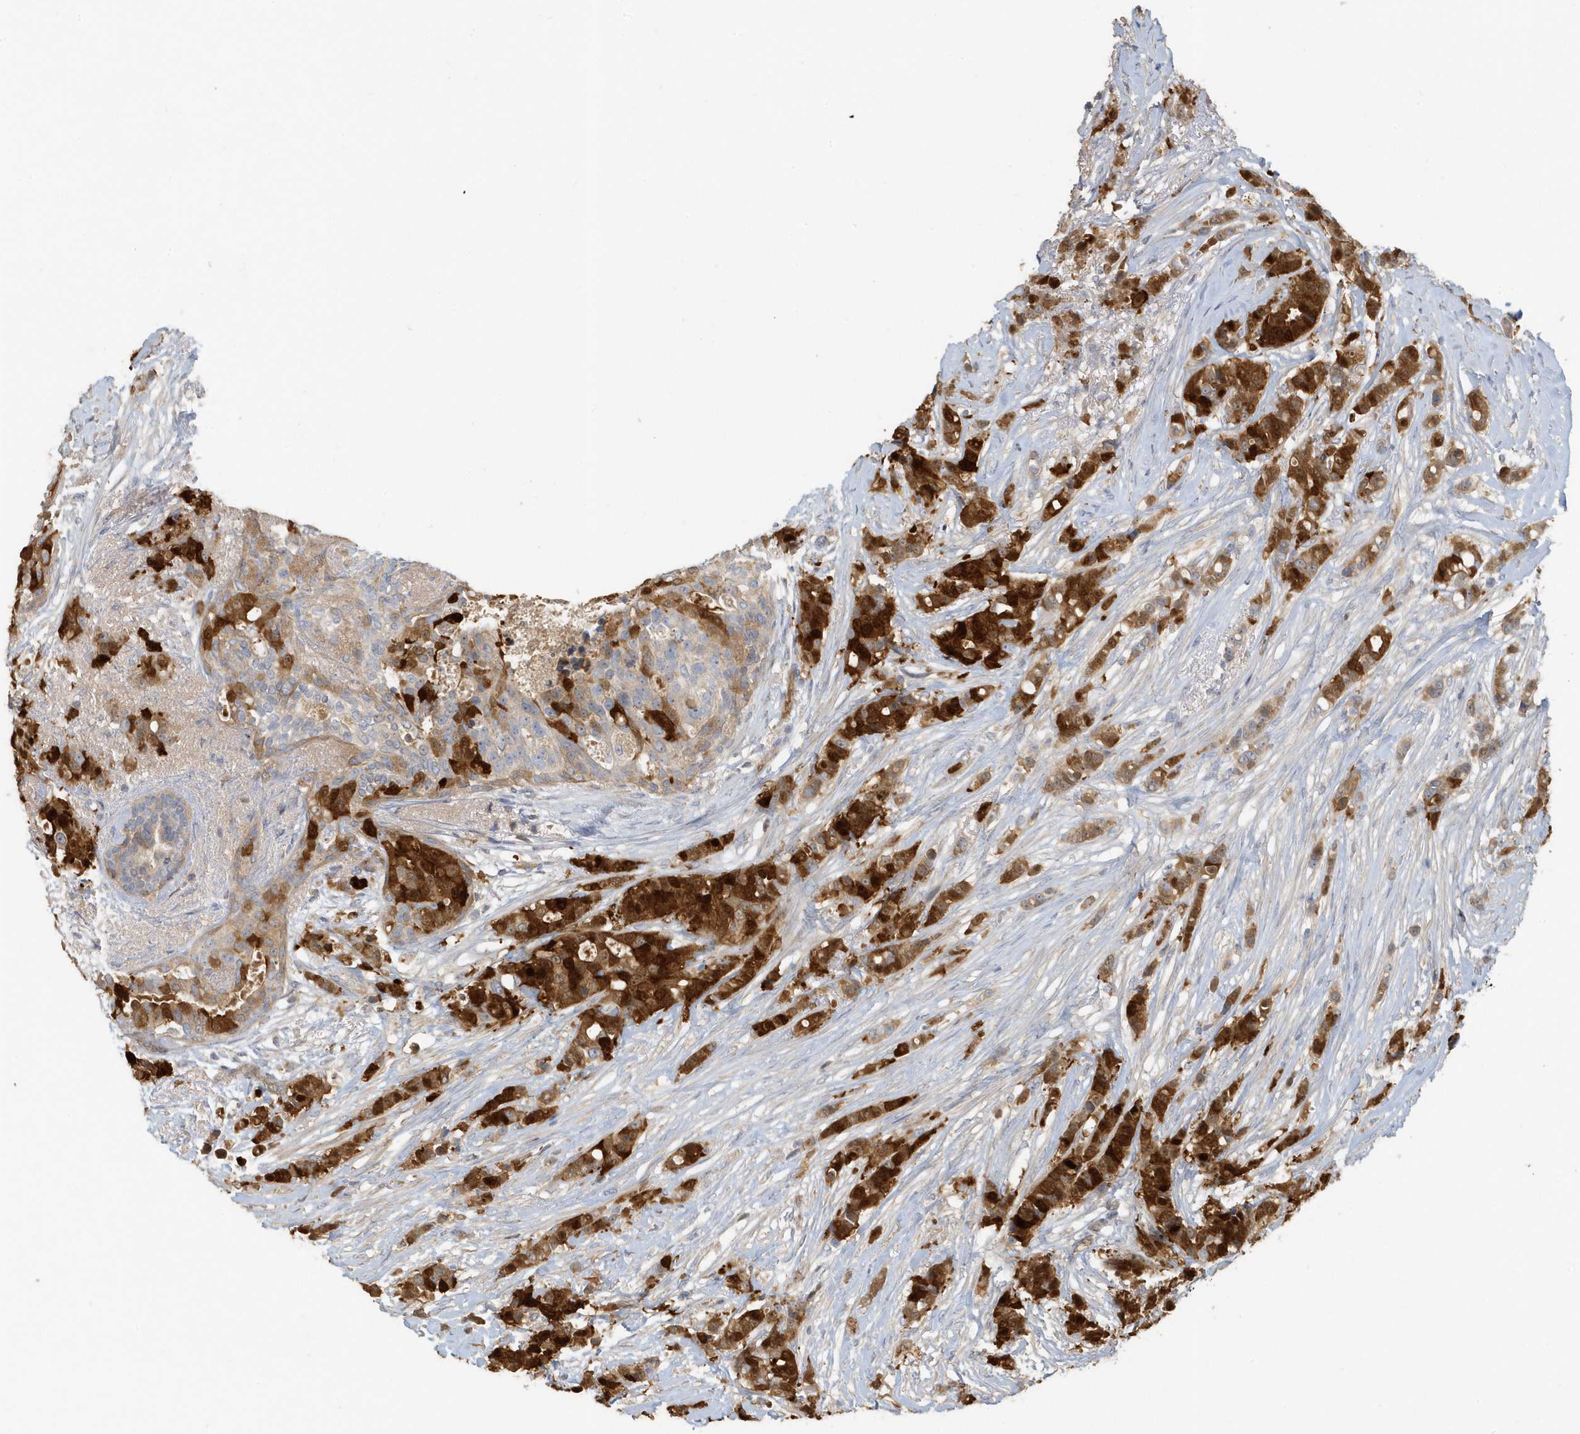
{"staining": {"intensity": "strong", "quantity": "25%-75%", "location": "cytoplasmic/membranous,nuclear"}, "tissue": "breast cancer", "cell_type": "Tumor cells", "image_type": "cancer", "snomed": [{"axis": "morphology", "description": "Lobular carcinoma"}, {"axis": "topography", "description": "Breast"}], "caption": "The immunohistochemical stain labels strong cytoplasmic/membranous and nuclear positivity in tumor cells of lobular carcinoma (breast) tissue. (DAB IHC, brown staining for protein, blue staining for nuclei).", "gene": "USP53", "patient": {"sex": "female", "age": 51}}